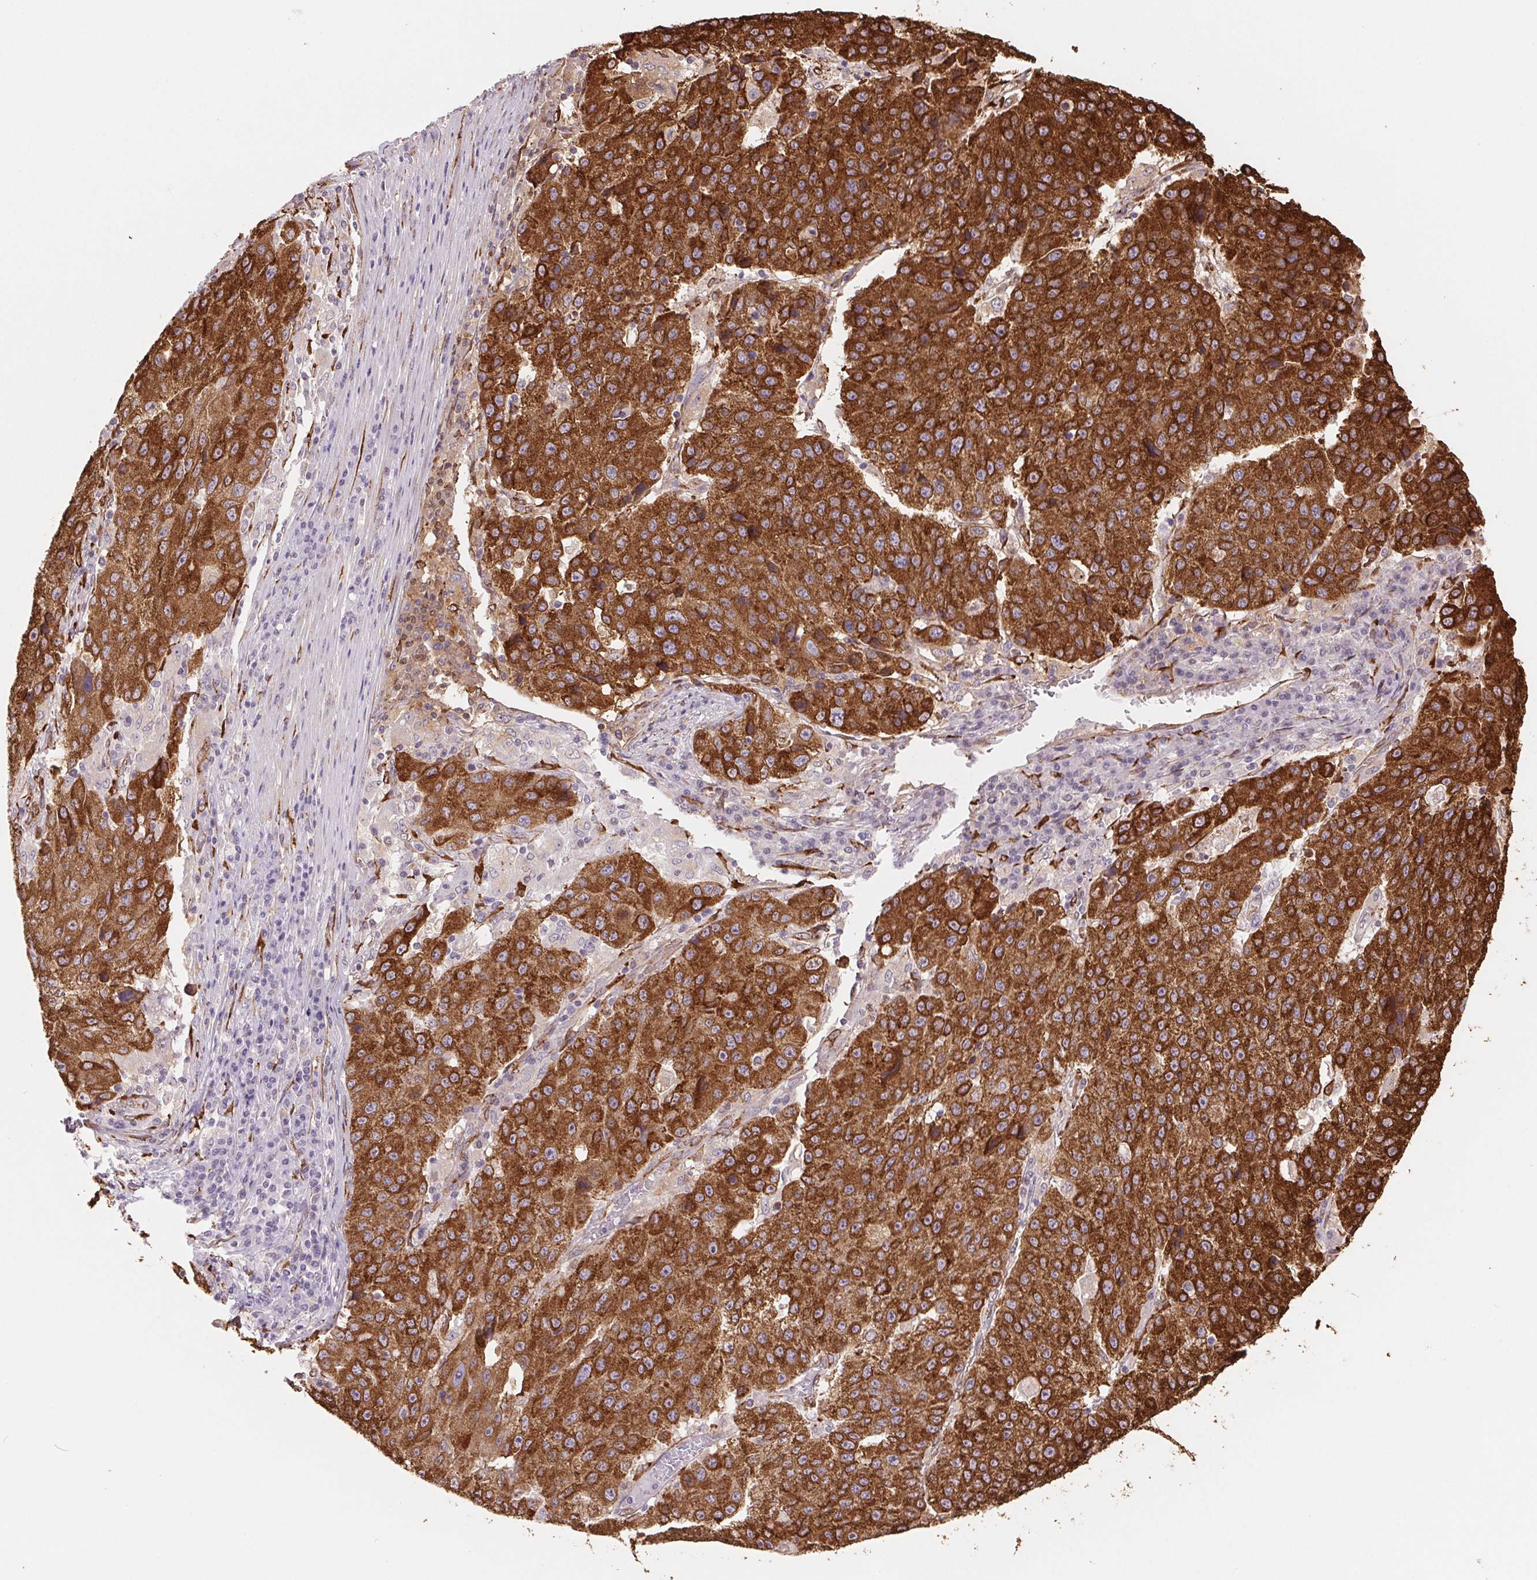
{"staining": {"intensity": "strong", "quantity": ">75%", "location": "cytoplasmic/membranous"}, "tissue": "stomach cancer", "cell_type": "Tumor cells", "image_type": "cancer", "snomed": [{"axis": "morphology", "description": "Adenocarcinoma, NOS"}, {"axis": "topography", "description": "Stomach"}], "caption": "Immunohistochemistry (IHC) (DAB) staining of adenocarcinoma (stomach) exhibits strong cytoplasmic/membranous protein staining in approximately >75% of tumor cells. The staining is performed using DAB (3,3'-diaminobenzidine) brown chromogen to label protein expression. The nuclei are counter-stained blue using hematoxylin.", "gene": "FKBP10", "patient": {"sex": "male", "age": 71}}